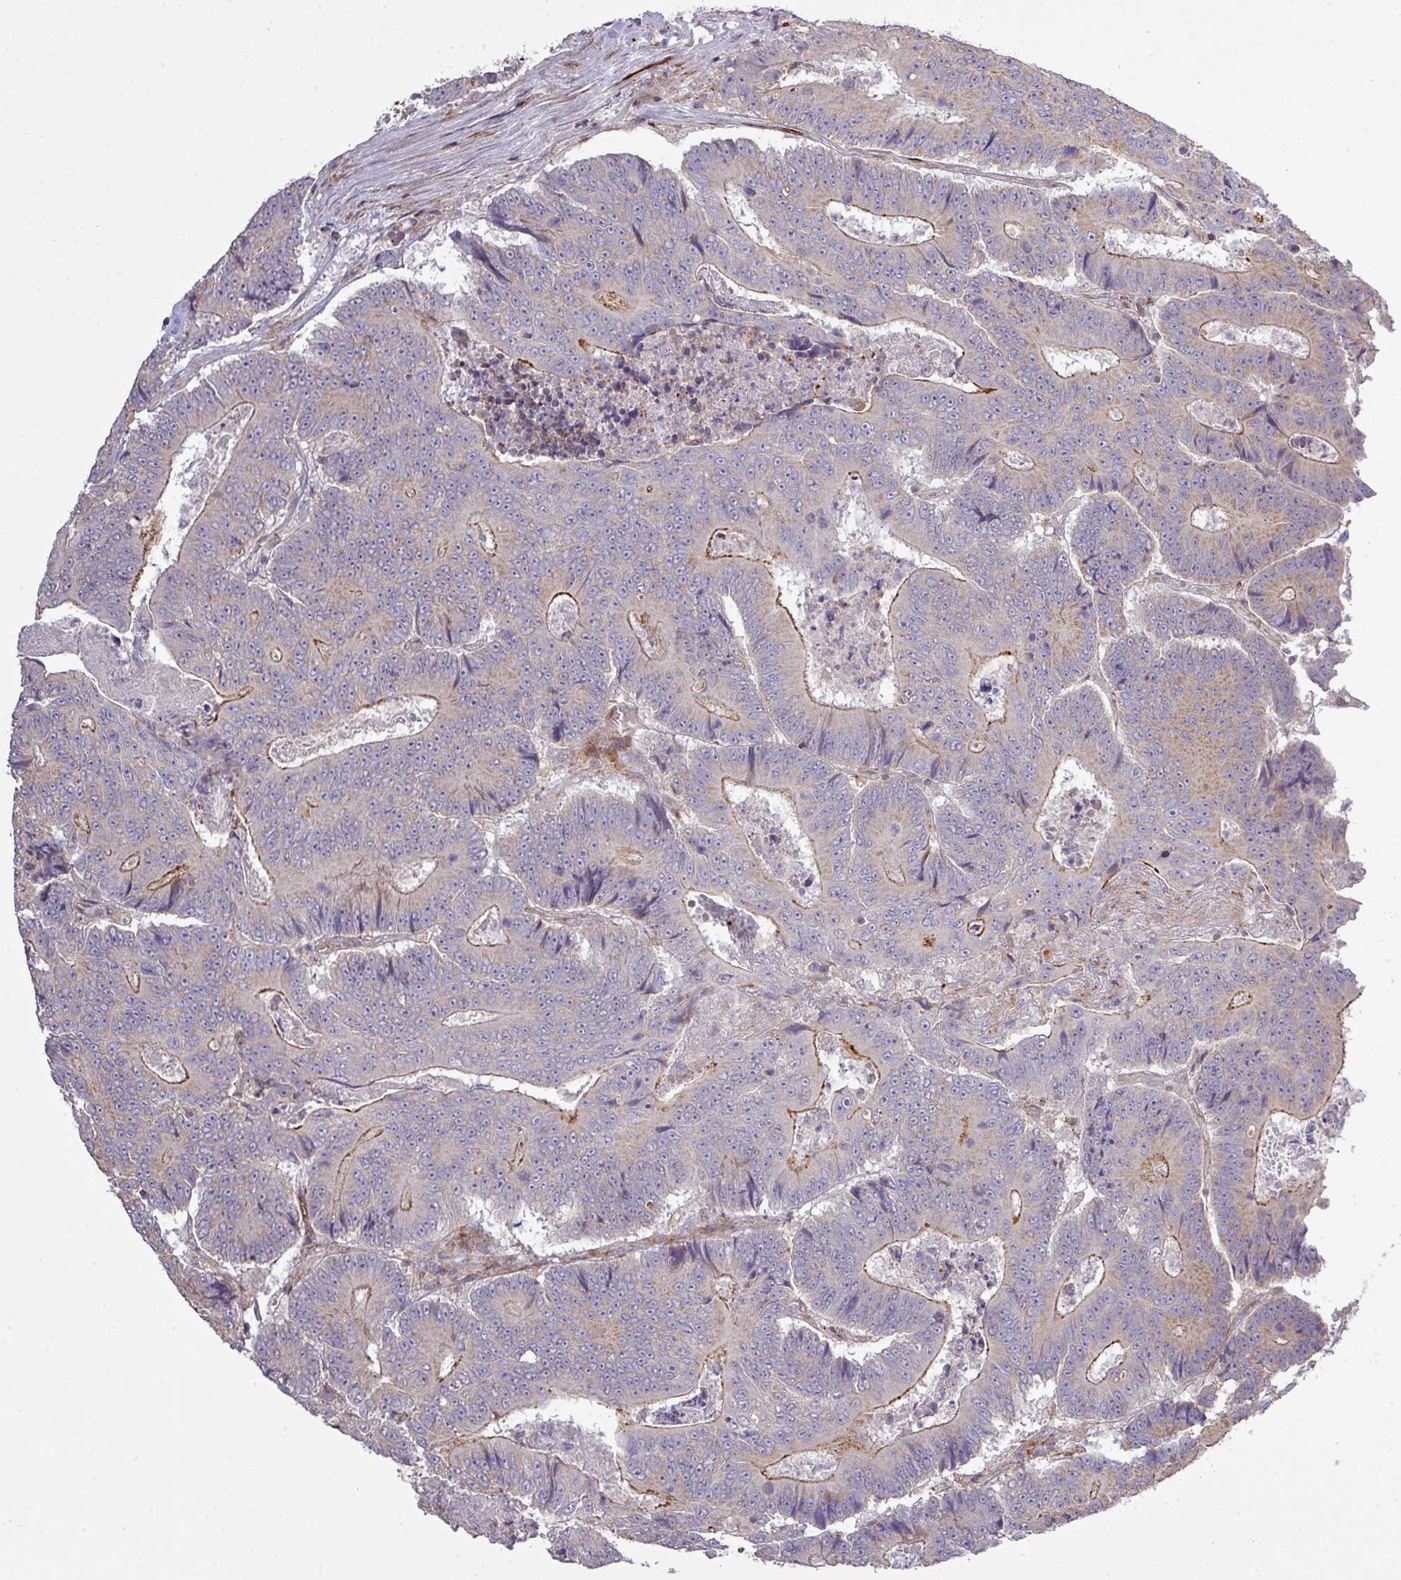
{"staining": {"intensity": "moderate", "quantity": "25%-75%", "location": "cytoplasmic/membranous"}, "tissue": "colorectal cancer", "cell_type": "Tumor cells", "image_type": "cancer", "snomed": [{"axis": "morphology", "description": "Adenocarcinoma, NOS"}, {"axis": "topography", "description": "Colon"}], "caption": "The micrograph displays immunohistochemical staining of colorectal adenocarcinoma. There is moderate cytoplasmic/membranous expression is present in approximately 25%-75% of tumor cells.", "gene": "TPRA1", "patient": {"sex": "male", "age": 83}}